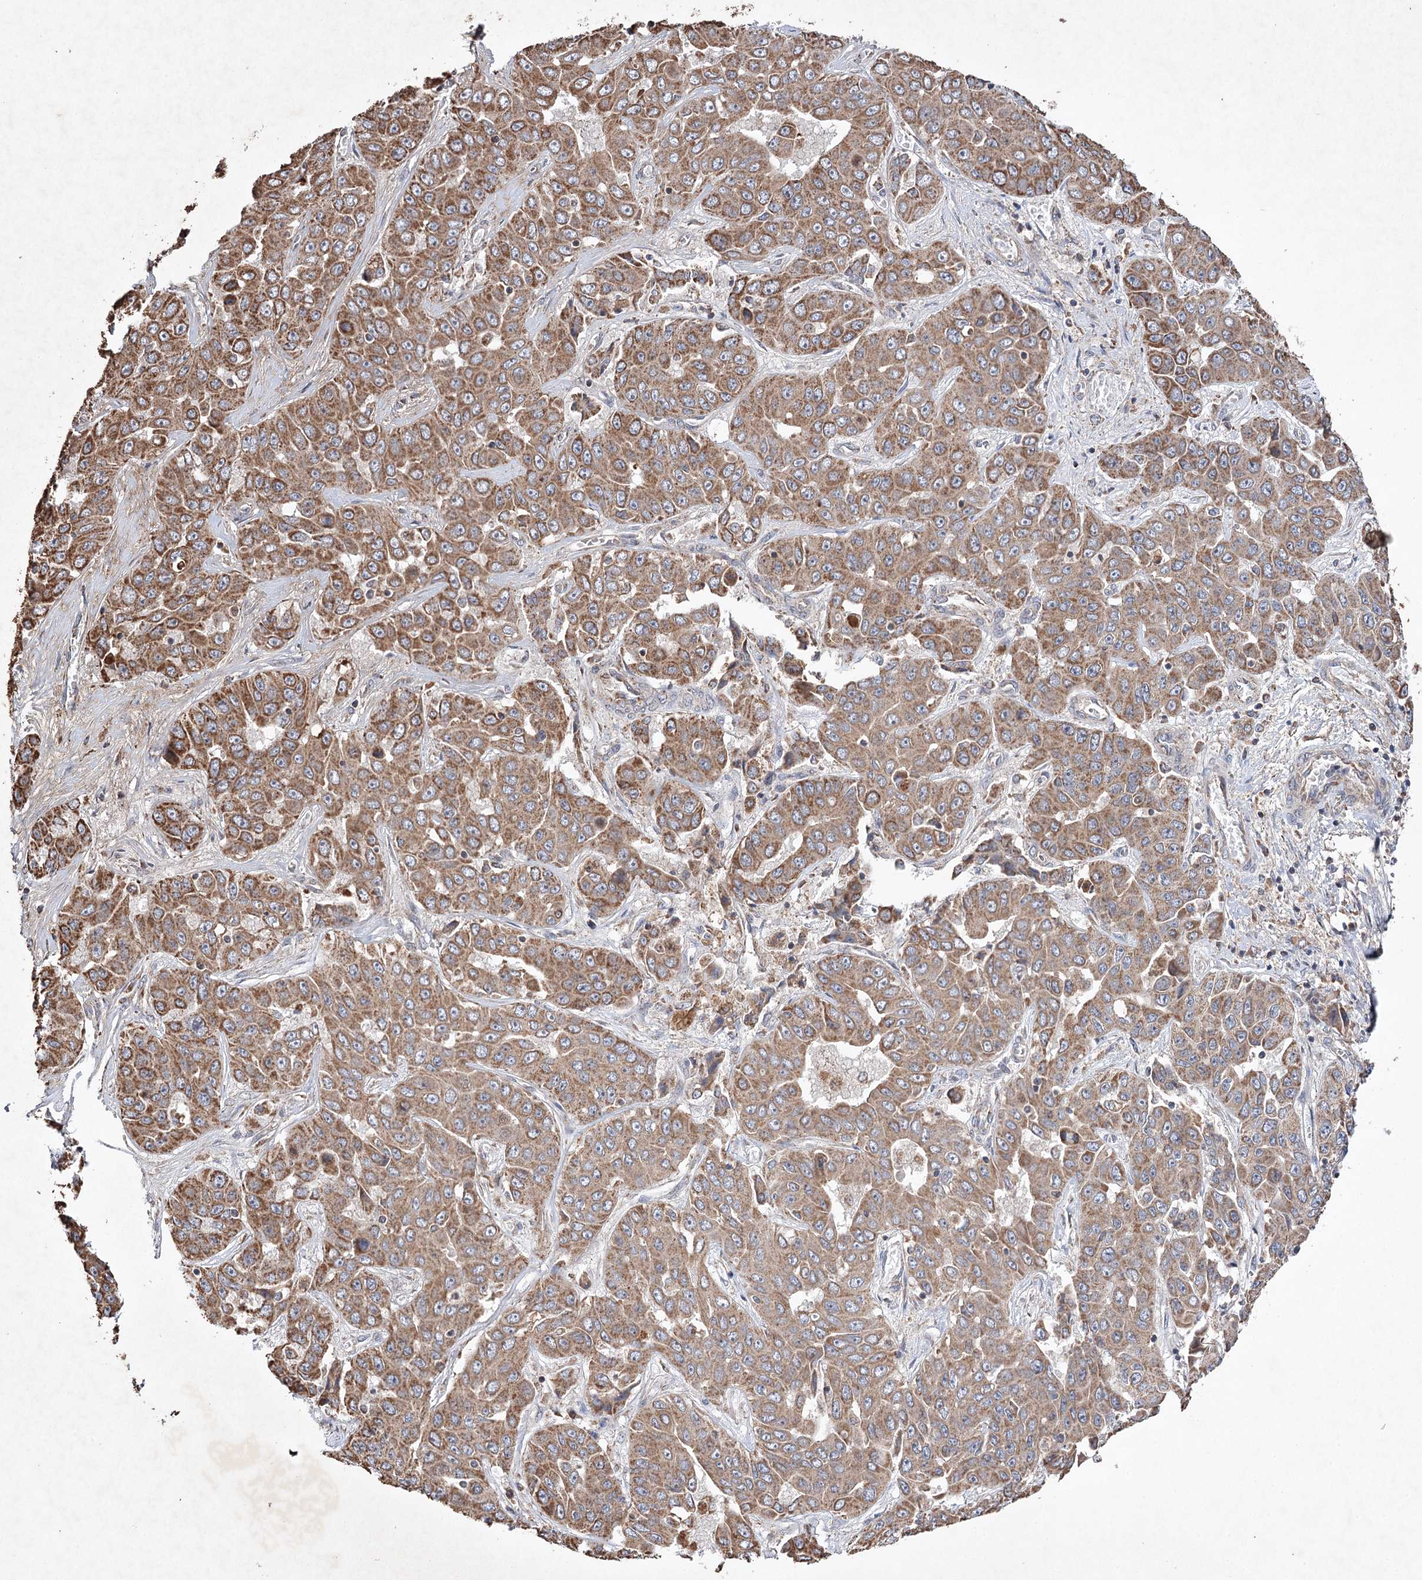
{"staining": {"intensity": "moderate", "quantity": ">75%", "location": "cytoplasmic/membranous"}, "tissue": "liver cancer", "cell_type": "Tumor cells", "image_type": "cancer", "snomed": [{"axis": "morphology", "description": "Cholangiocarcinoma"}, {"axis": "topography", "description": "Liver"}], "caption": "This micrograph demonstrates immunohistochemistry staining of human liver cancer (cholangiocarcinoma), with medium moderate cytoplasmic/membranous staining in approximately >75% of tumor cells.", "gene": "PIK3CB", "patient": {"sex": "female", "age": 52}}